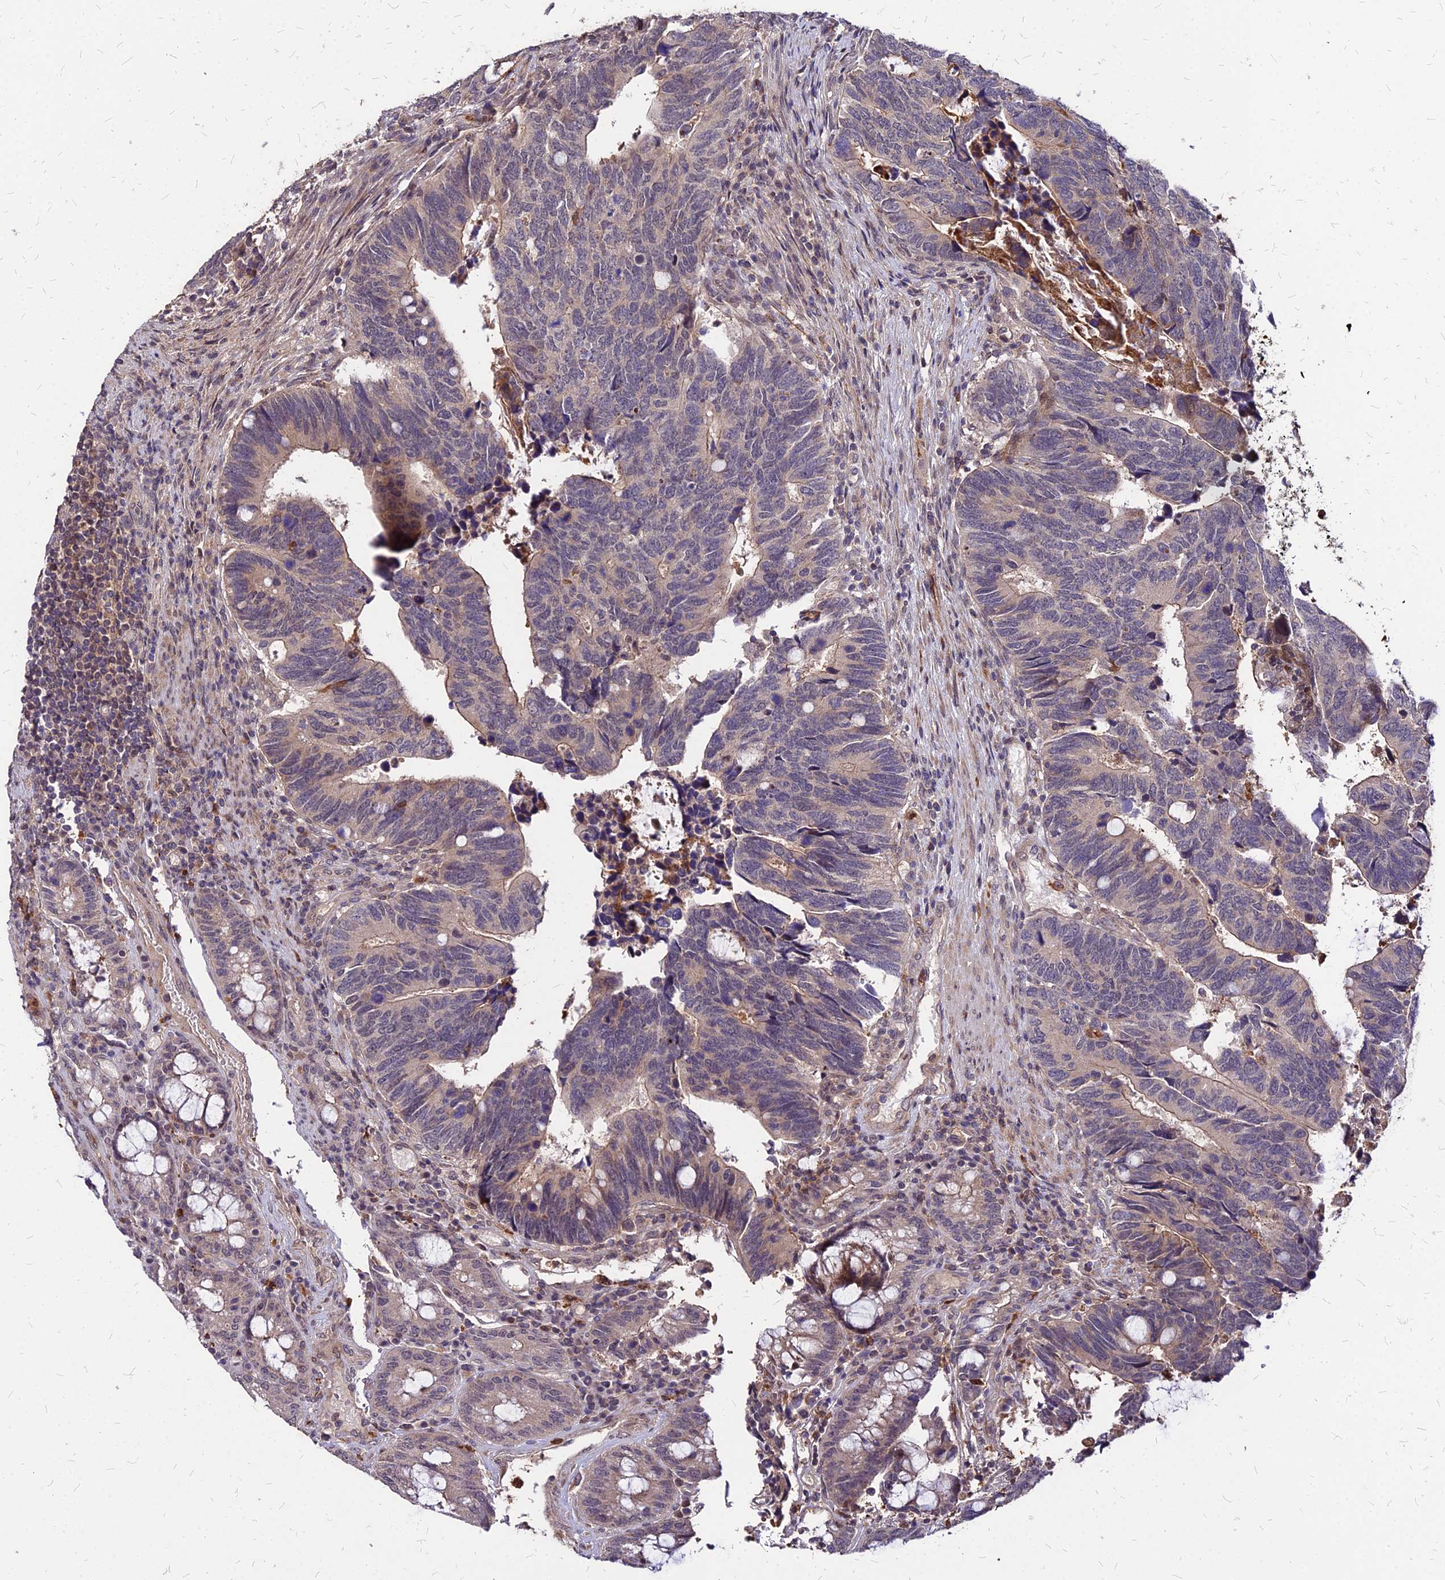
{"staining": {"intensity": "negative", "quantity": "none", "location": "none"}, "tissue": "colorectal cancer", "cell_type": "Tumor cells", "image_type": "cancer", "snomed": [{"axis": "morphology", "description": "Adenocarcinoma, NOS"}, {"axis": "topography", "description": "Colon"}], "caption": "Immunohistochemical staining of colorectal cancer (adenocarcinoma) displays no significant positivity in tumor cells.", "gene": "APBA3", "patient": {"sex": "male", "age": 87}}